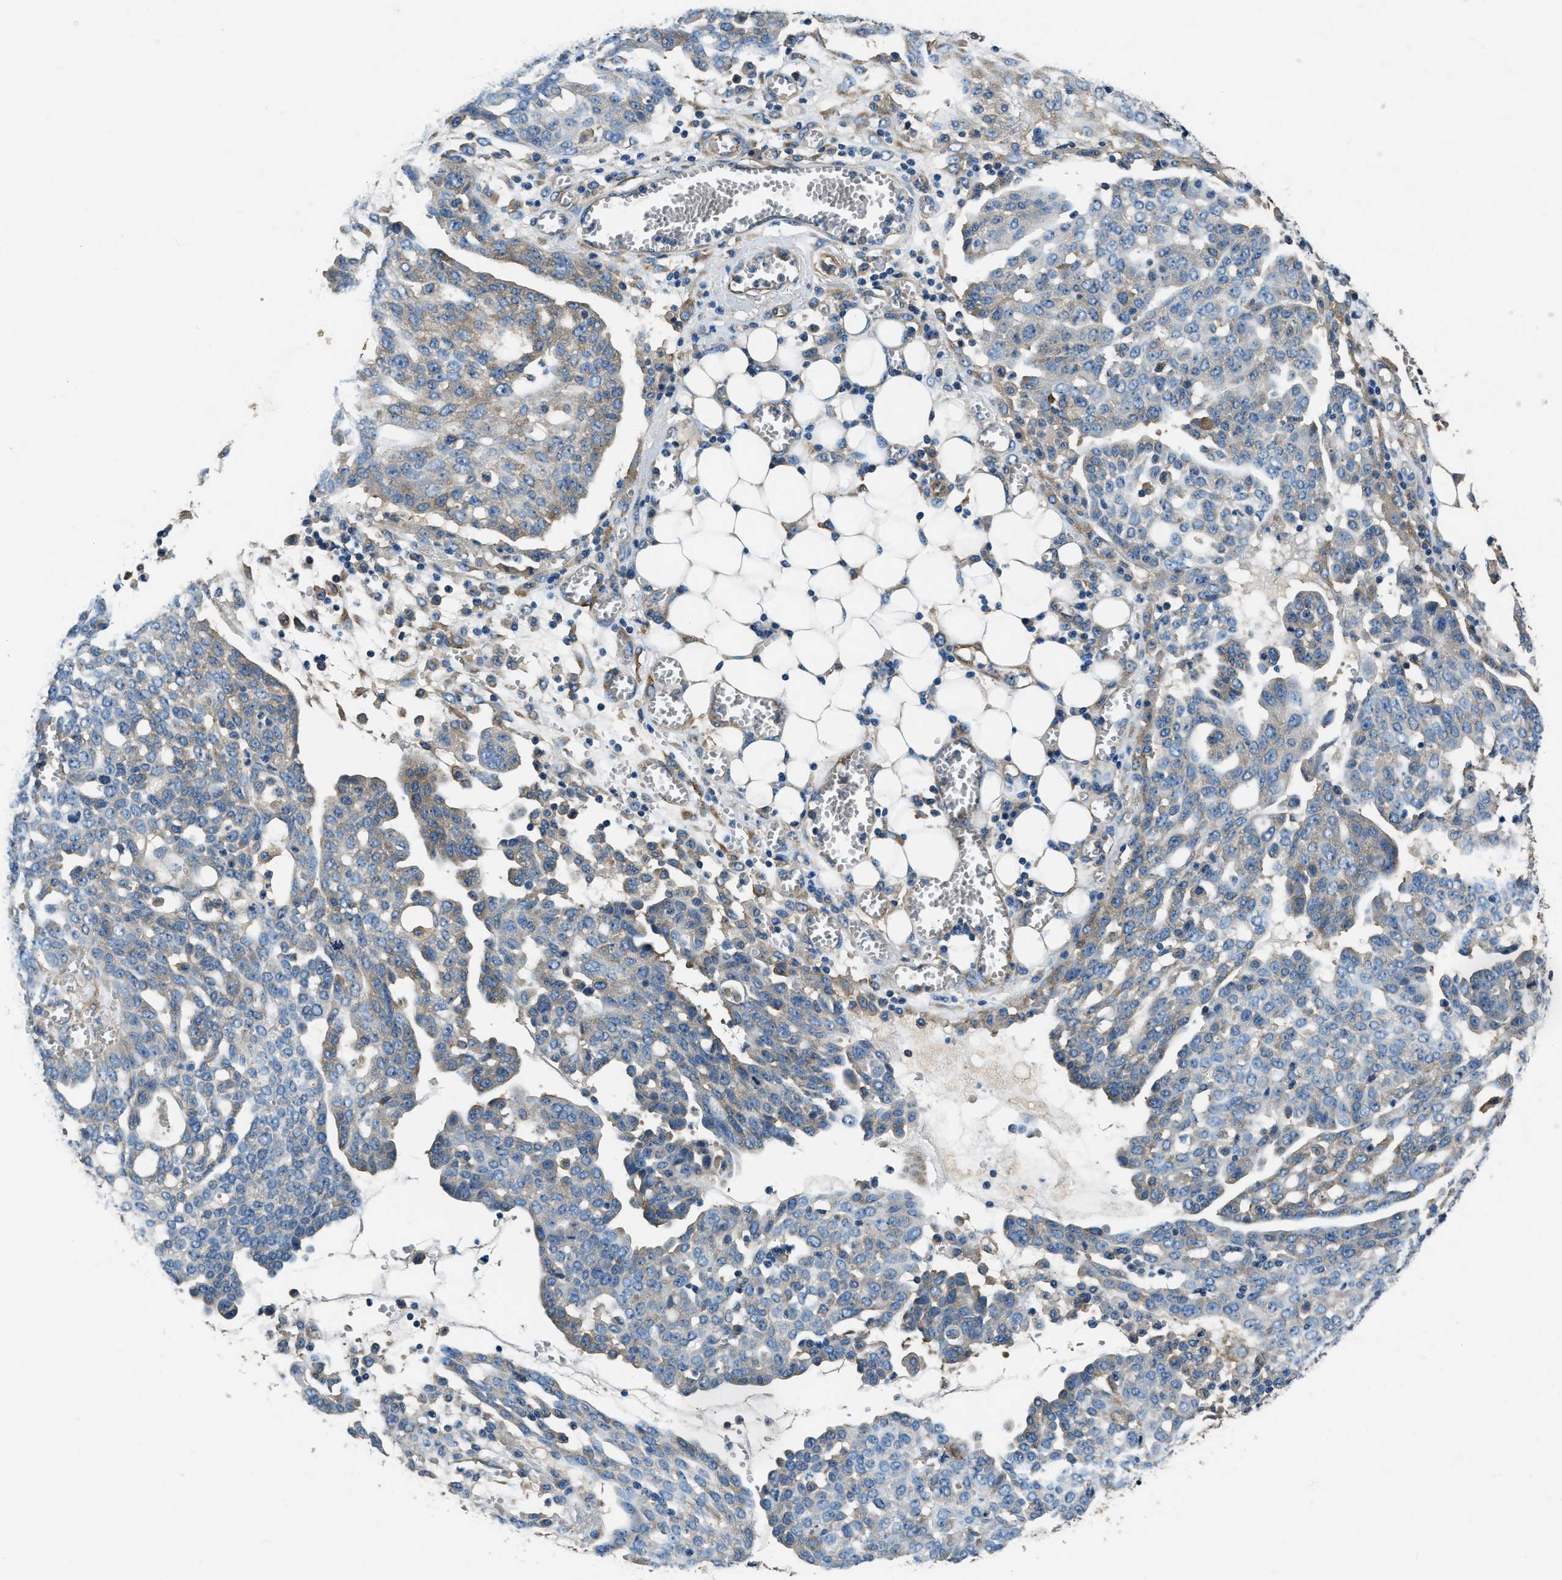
{"staining": {"intensity": "weak", "quantity": "<25%", "location": "cytoplasmic/membranous"}, "tissue": "ovarian cancer", "cell_type": "Tumor cells", "image_type": "cancer", "snomed": [{"axis": "morphology", "description": "Cystadenocarcinoma, serous, NOS"}, {"axis": "topography", "description": "Soft tissue"}, {"axis": "topography", "description": "Ovary"}], "caption": "An immunohistochemistry image of serous cystadenocarcinoma (ovarian) is shown. There is no staining in tumor cells of serous cystadenocarcinoma (ovarian).", "gene": "EEA1", "patient": {"sex": "female", "age": 57}}